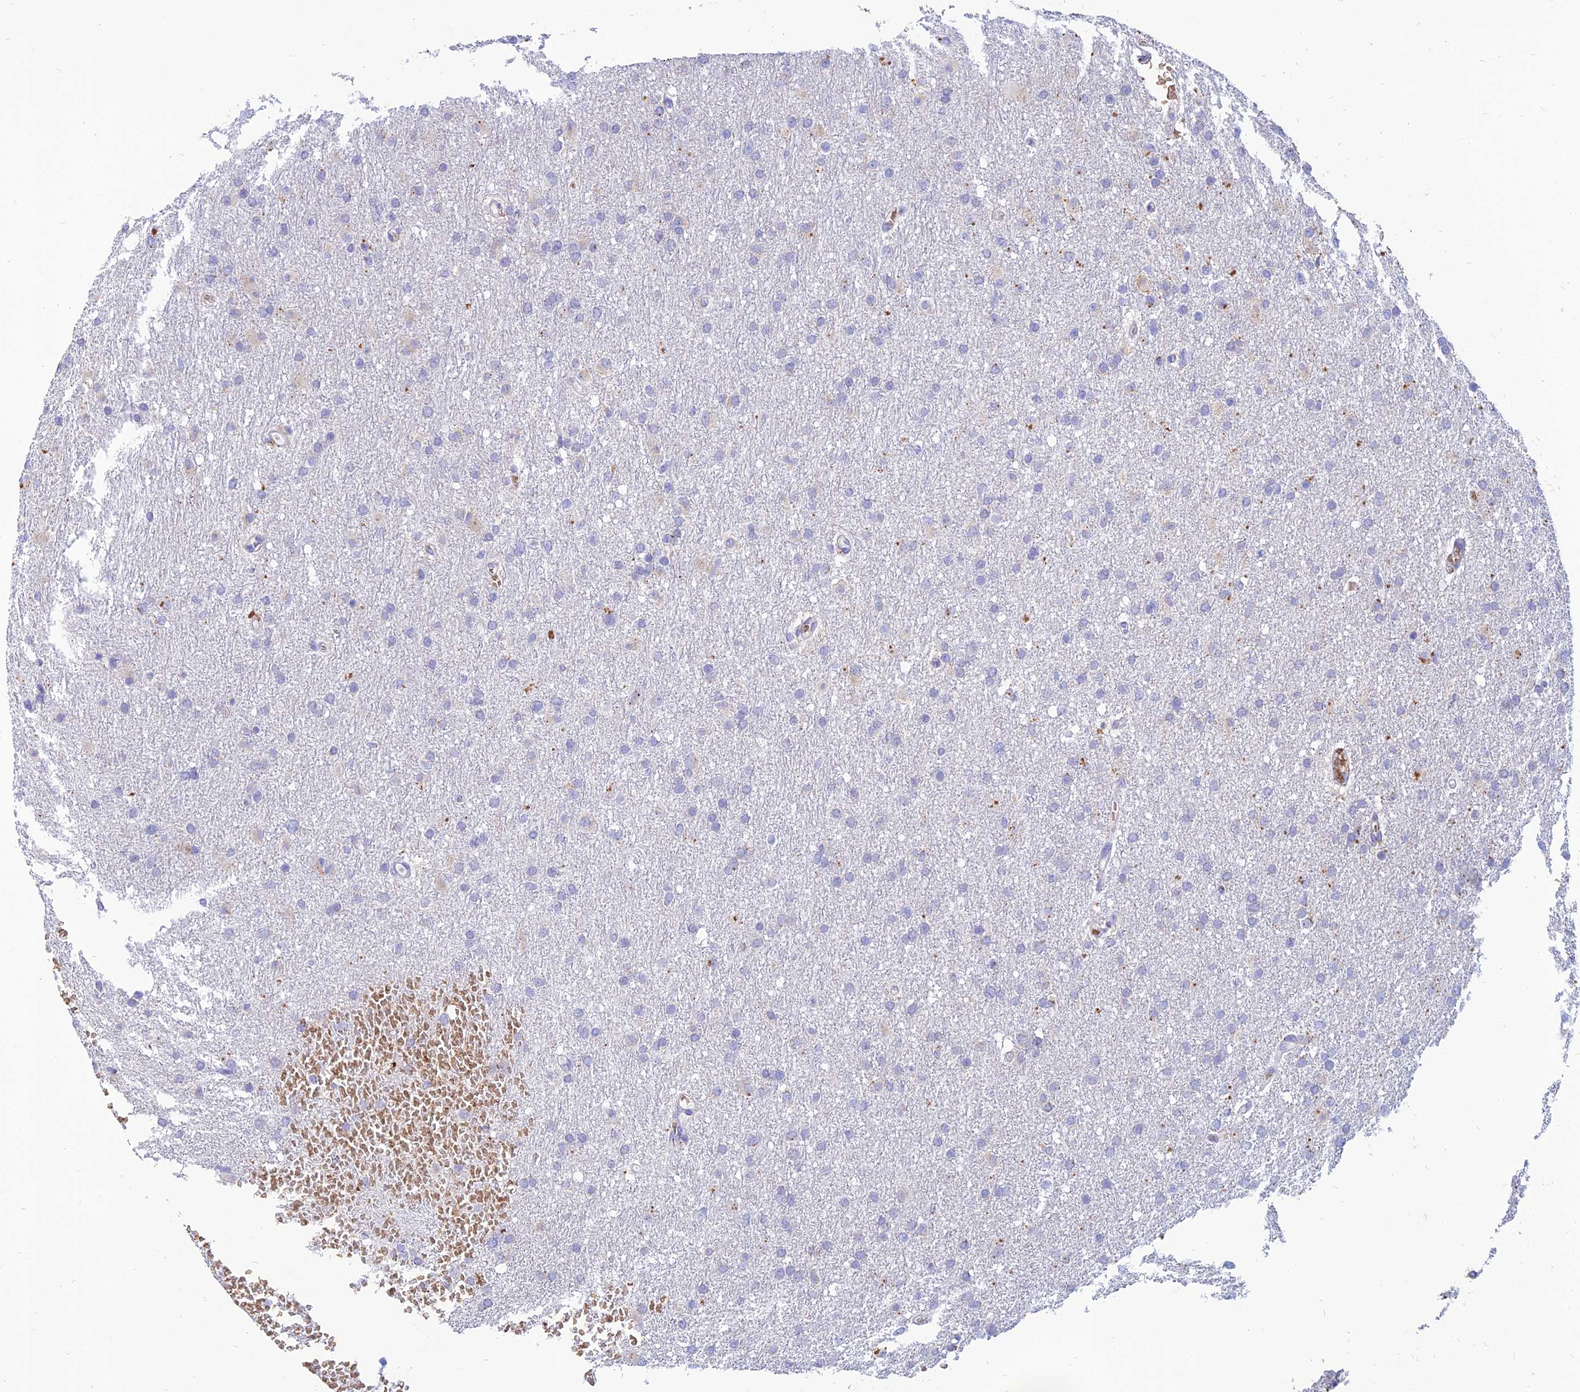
{"staining": {"intensity": "negative", "quantity": "none", "location": "none"}, "tissue": "glioma", "cell_type": "Tumor cells", "image_type": "cancer", "snomed": [{"axis": "morphology", "description": "Glioma, malignant, High grade"}, {"axis": "topography", "description": "Cerebral cortex"}], "caption": "Glioma was stained to show a protein in brown. There is no significant positivity in tumor cells.", "gene": "HHAT", "patient": {"sex": "female", "age": 36}}